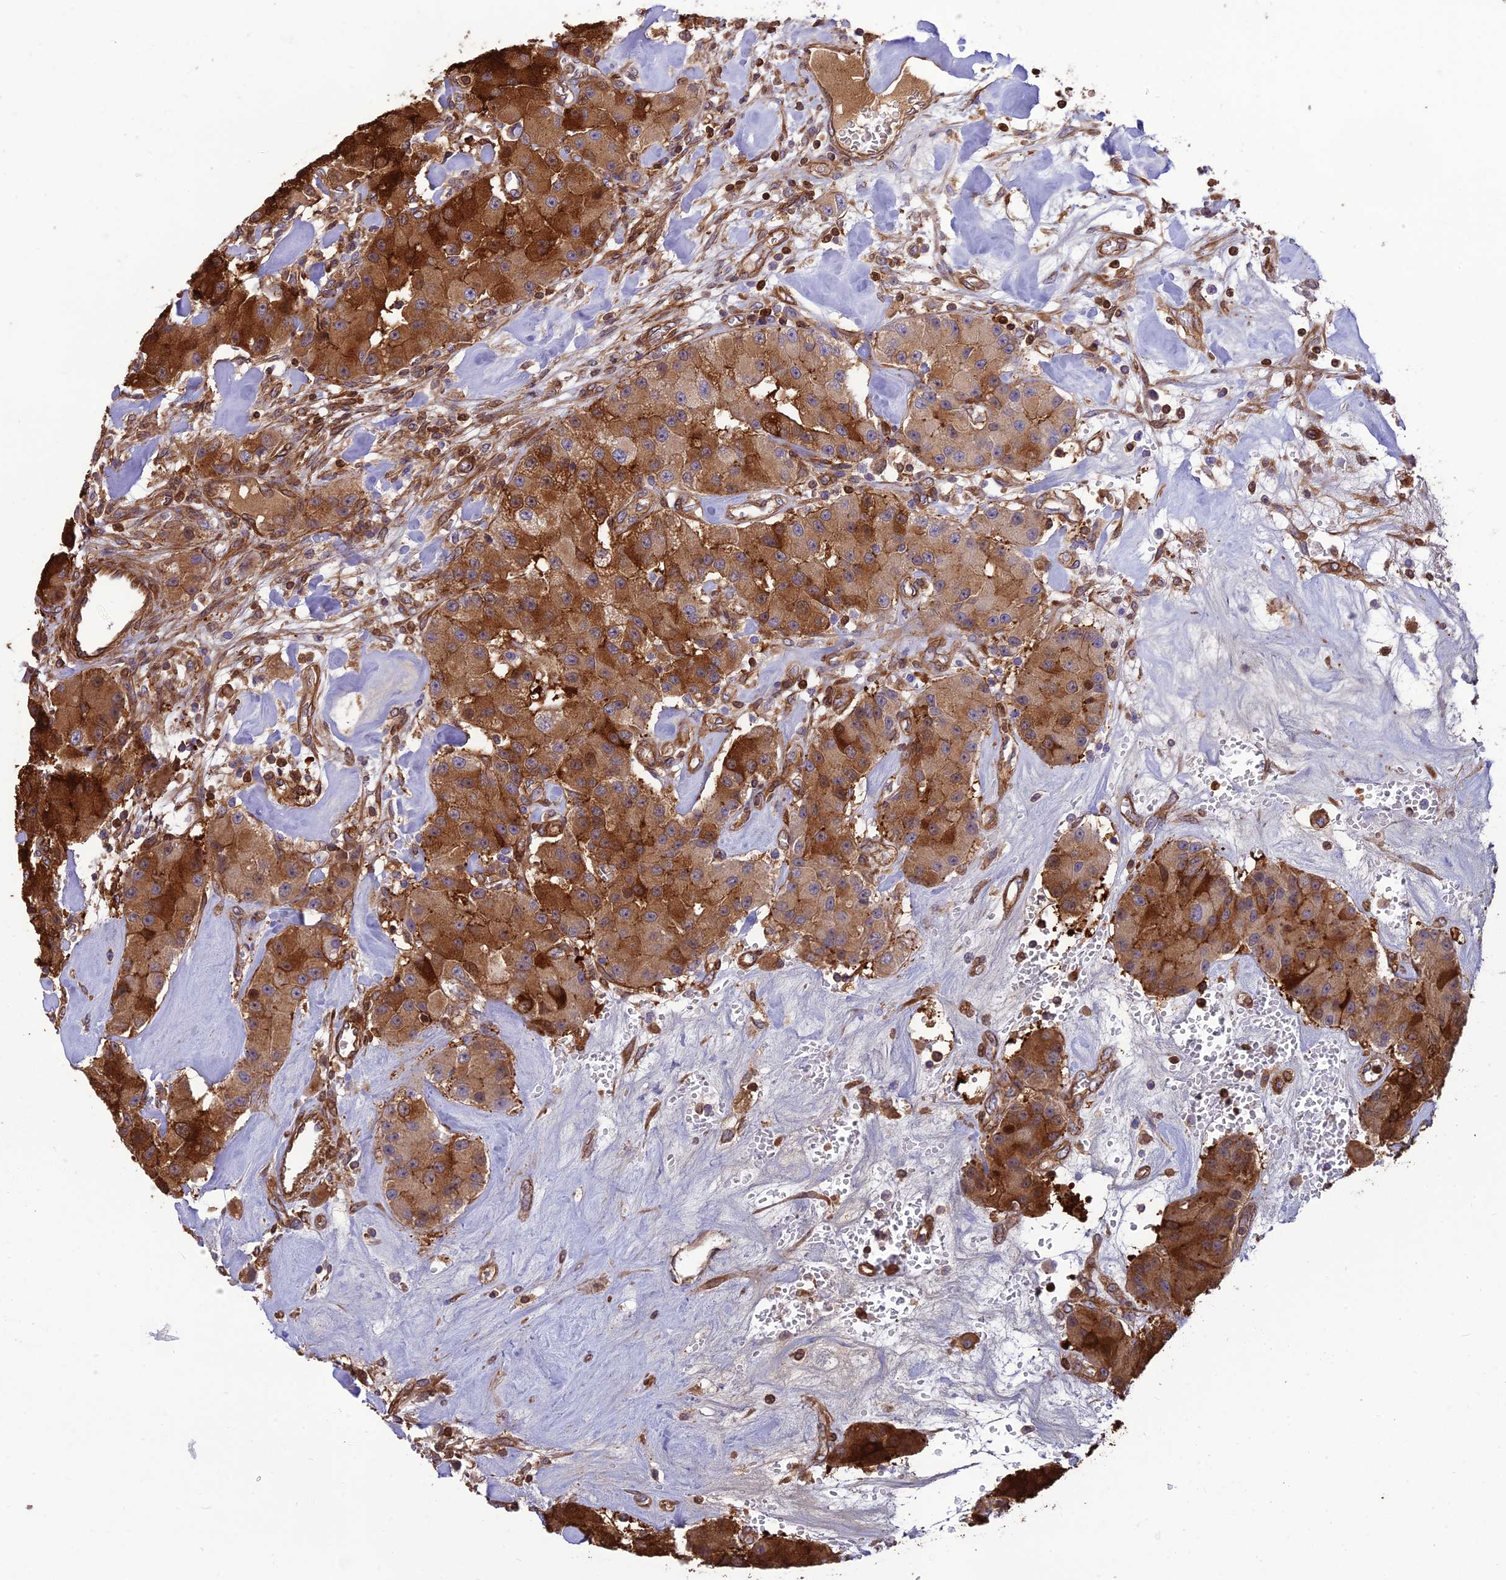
{"staining": {"intensity": "moderate", "quantity": ">75%", "location": "cytoplasmic/membranous"}, "tissue": "carcinoid", "cell_type": "Tumor cells", "image_type": "cancer", "snomed": [{"axis": "morphology", "description": "Carcinoid, malignant, NOS"}, {"axis": "topography", "description": "Pancreas"}], "caption": "Human carcinoid stained for a protein (brown) reveals moderate cytoplasmic/membranous positive positivity in approximately >75% of tumor cells.", "gene": "HPSE2", "patient": {"sex": "male", "age": 41}}